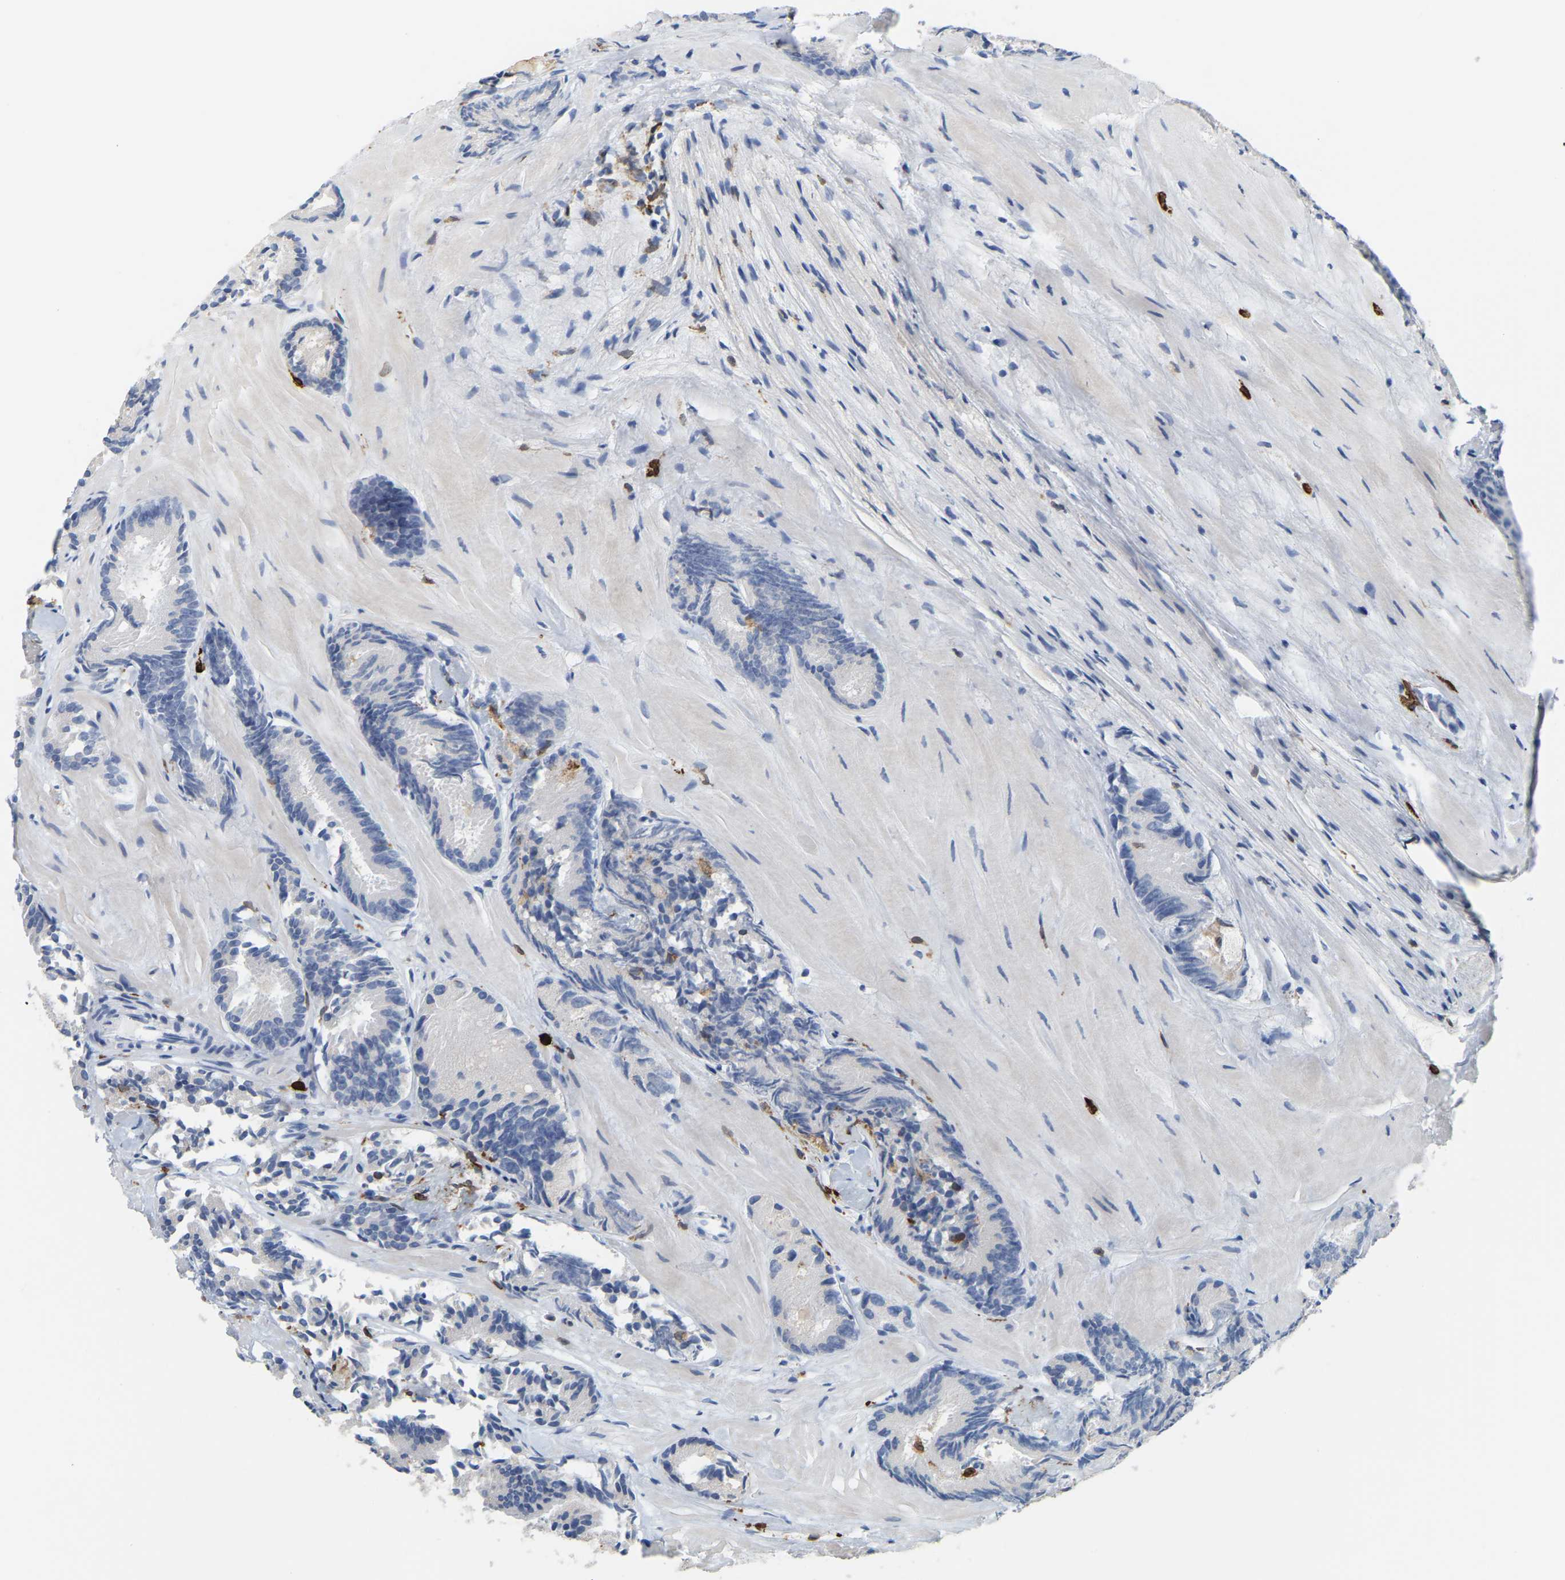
{"staining": {"intensity": "negative", "quantity": "none", "location": "none"}, "tissue": "prostate cancer", "cell_type": "Tumor cells", "image_type": "cancer", "snomed": [{"axis": "morphology", "description": "Adenocarcinoma, Low grade"}, {"axis": "topography", "description": "Prostate"}], "caption": "Tumor cells are negative for protein expression in human prostate cancer.", "gene": "PTGS1", "patient": {"sex": "male", "age": 51}}